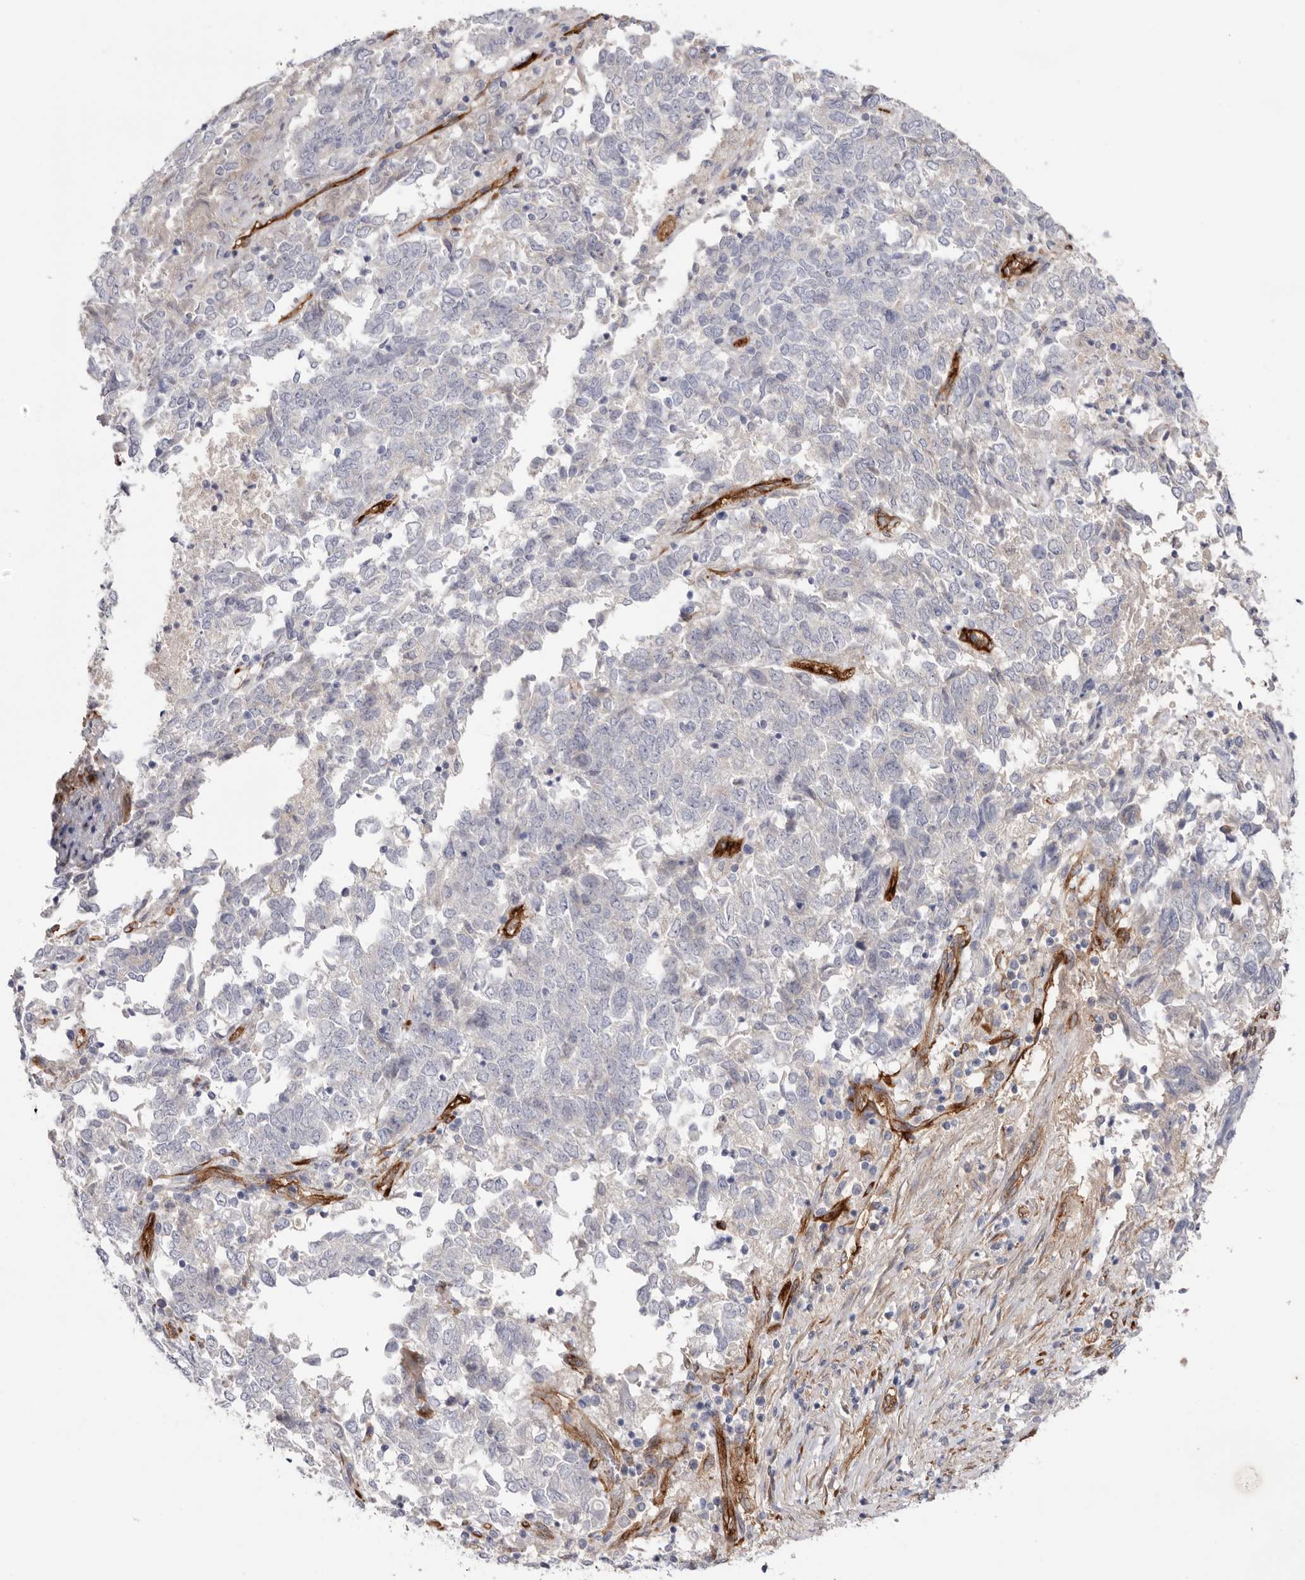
{"staining": {"intensity": "negative", "quantity": "none", "location": "none"}, "tissue": "endometrial cancer", "cell_type": "Tumor cells", "image_type": "cancer", "snomed": [{"axis": "morphology", "description": "Adenocarcinoma, NOS"}, {"axis": "topography", "description": "Endometrium"}], "caption": "This is an IHC micrograph of human endometrial cancer (adenocarcinoma). There is no positivity in tumor cells.", "gene": "LRRC66", "patient": {"sex": "female", "age": 80}}